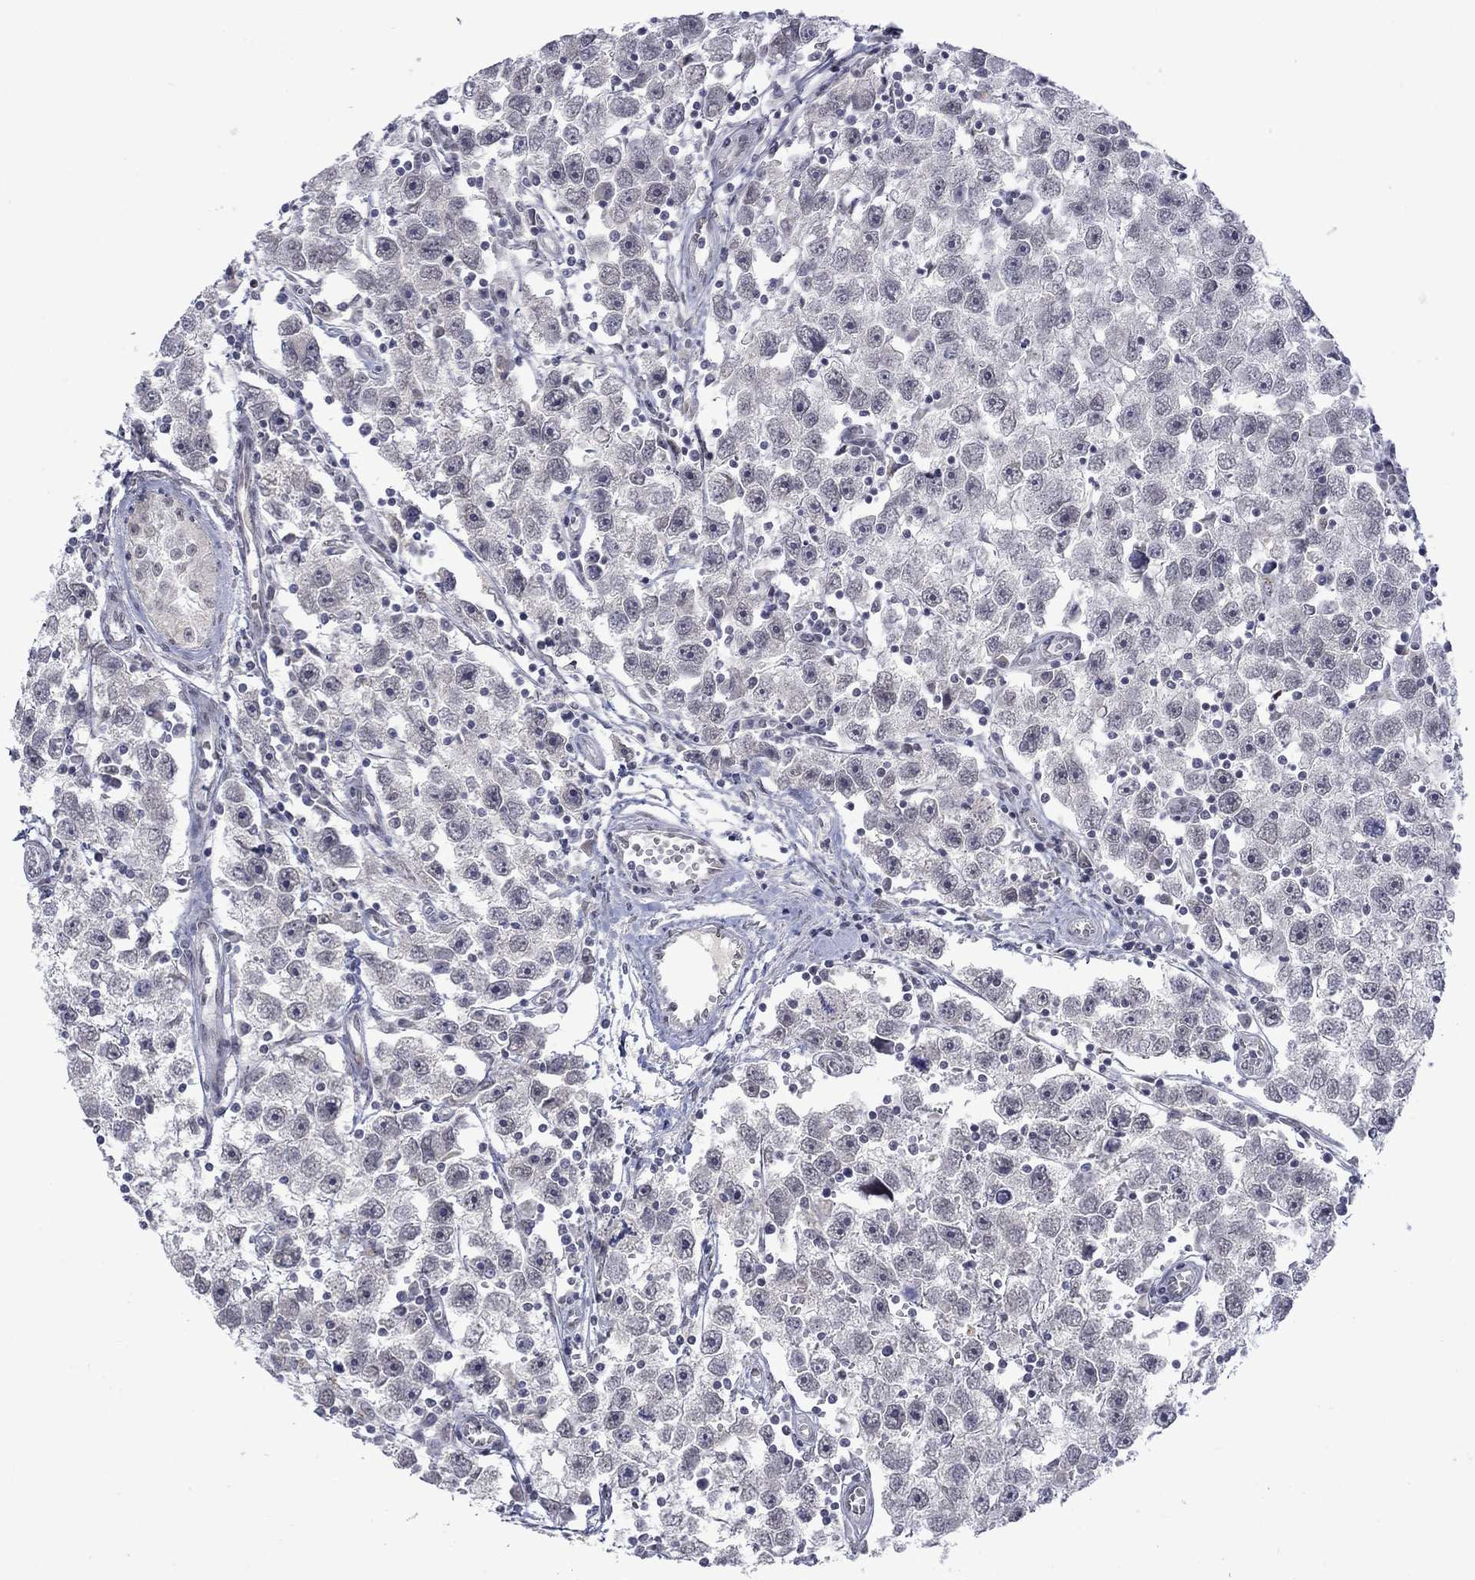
{"staining": {"intensity": "negative", "quantity": "none", "location": "none"}, "tissue": "testis cancer", "cell_type": "Tumor cells", "image_type": "cancer", "snomed": [{"axis": "morphology", "description": "Seminoma, NOS"}, {"axis": "topography", "description": "Testis"}], "caption": "High power microscopy photomicrograph of an IHC histopathology image of seminoma (testis), revealing no significant expression in tumor cells.", "gene": "KCNJ16", "patient": {"sex": "male", "age": 30}}